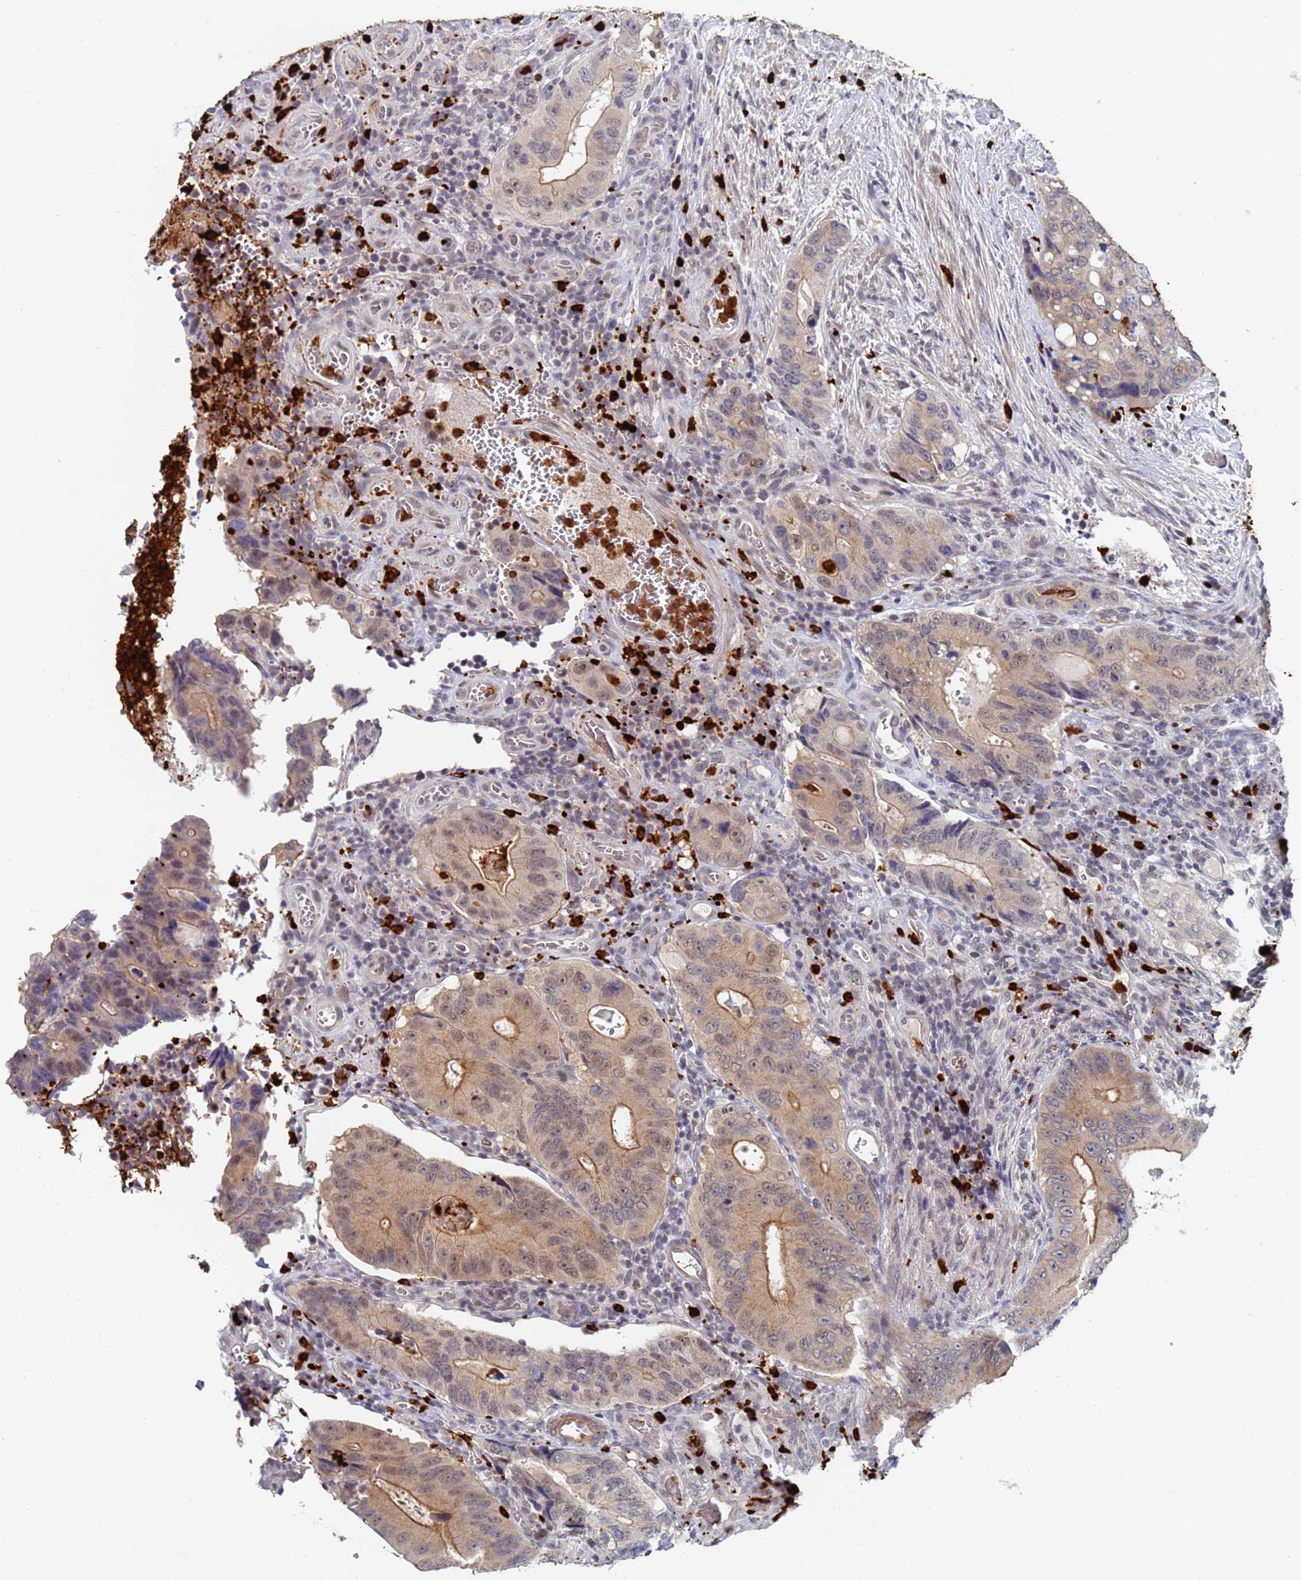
{"staining": {"intensity": "weak", "quantity": "25%-75%", "location": "cytoplasmic/membranous"}, "tissue": "colorectal cancer", "cell_type": "Tumor cells", "image_type": "cancer", "snomed": [{"axis": "morphology", "description": "Adenocarcinoma, NOS"}, {"axis": "topography", "description": "Colon"}], "caption": "A brown stain highlights weak cytoplasmic/membranous staining of a protein in human colorectal cancer tumor cells. The staining is performed using DAB (3,3'-diaminobenzidine) brown chromogen to label protein expression. The nuclei are counter-stained blue using hematoxylin.", "gene": "MTCL1", "patient": {"sex": "male", "age": 84}}